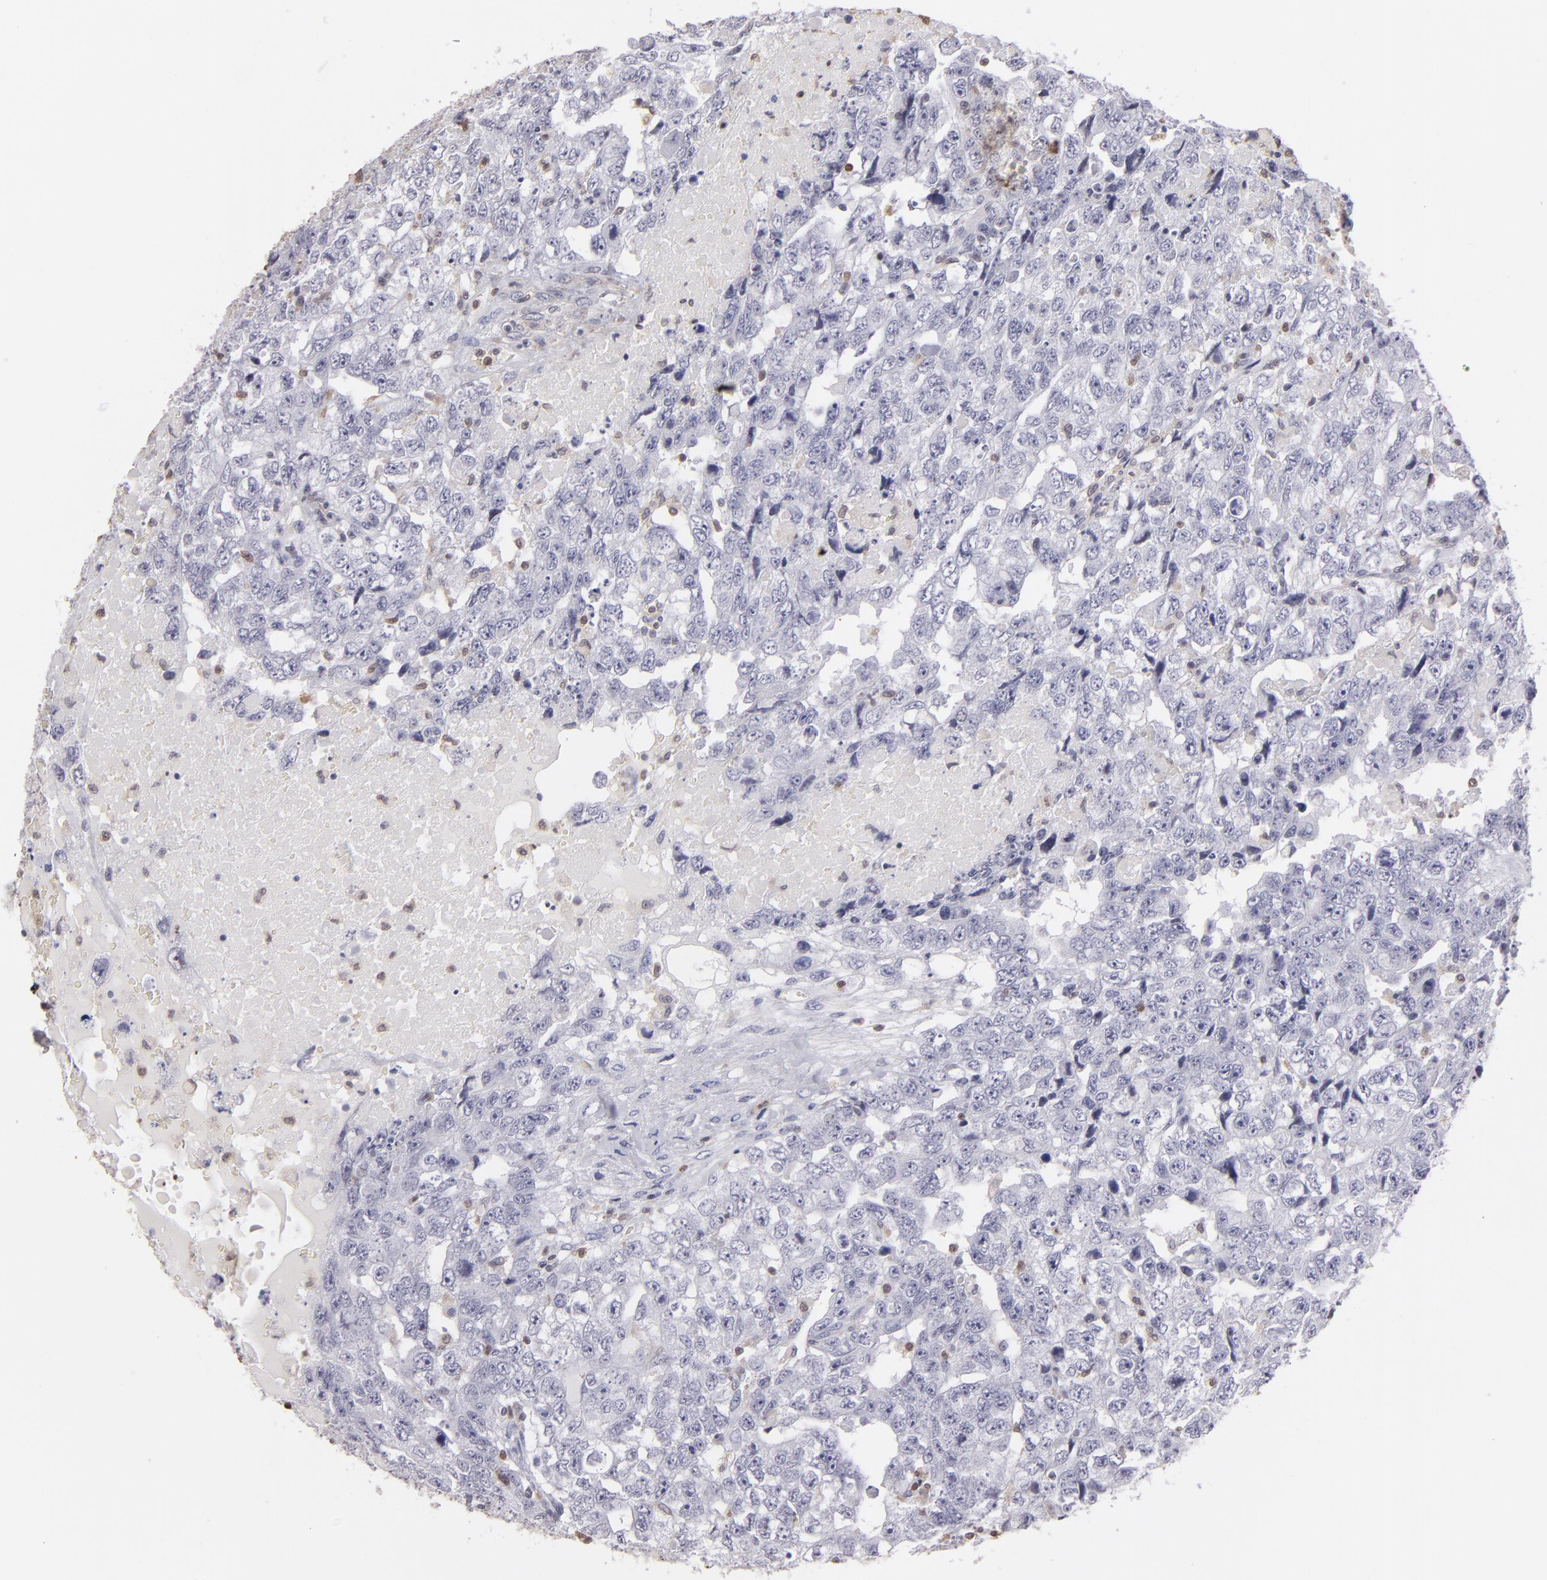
{"staining": {"intensity": "negative", "quantity": "none", "location": "none"}, "tissue": "testis cancer", "cell_type": "Tumor cells", "image_type": "cancer", "snomed": [{"axis": "morphology", "description": "Carcinoma, Embryonal, NOS"}, {"axis": "topography", "description": "Testis"}], "caption": "High power microscopy image of an IHC histopathology image of testis cancer, revealing no significant positivity in tumor cells. (DAB (3,3'-diaminobenzidine) immunohistochemistry with hematoxylin counter stain).", "gene": "S100A2", "patient": {"sex": "male", "age": 36}}